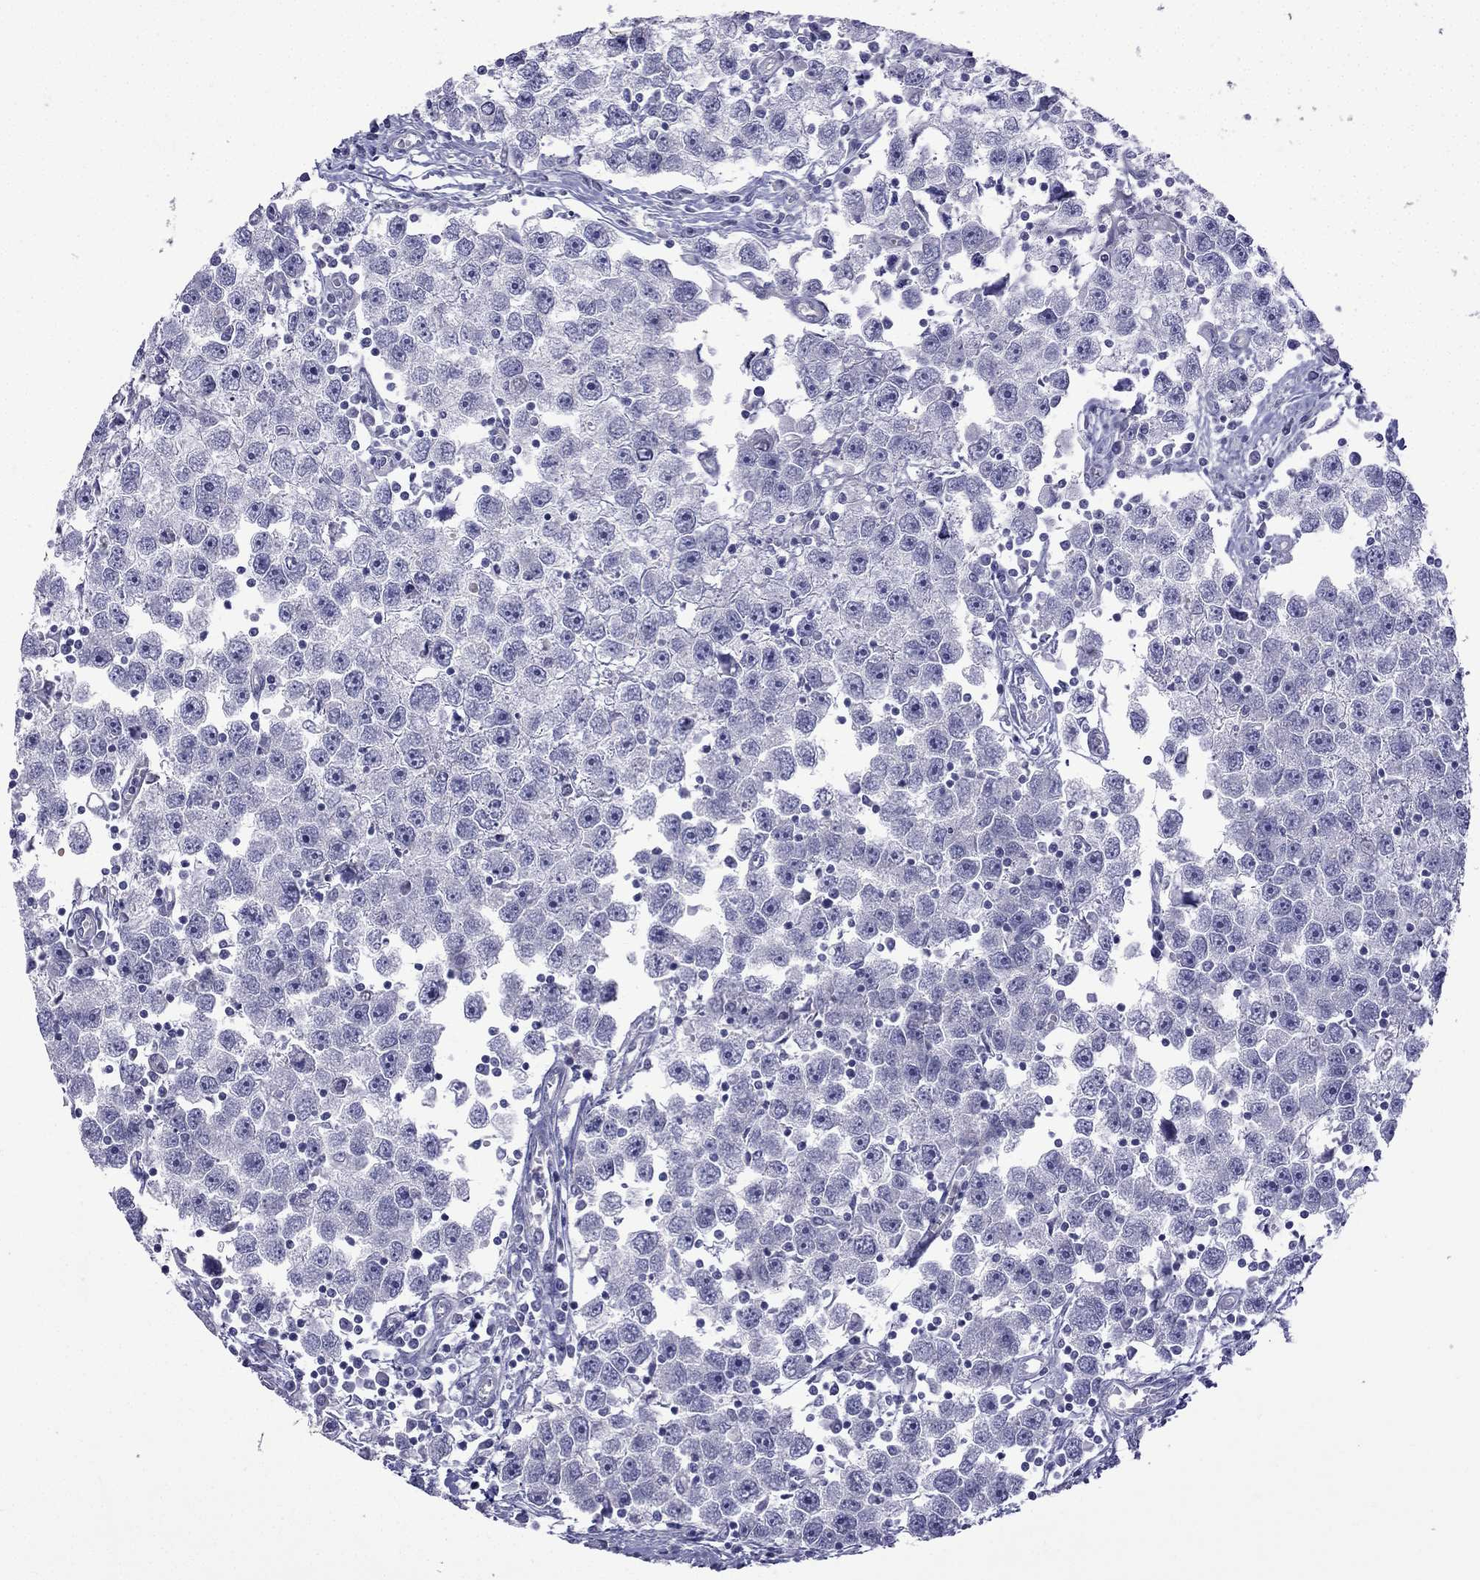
{"staining": {"intensity": "negative", "quantity": "none", "location": "none"}, "tissue": "testis cancer", "cell_type": "Tumor cells", "image_type": "cancer", "snomed": [{"axis": "morphology", "description": "Seminoma, NOS"}, {"axis": "topography", "description": "Testis"}], "caption": "Image shows no protein positivity in tumor cells of testis cancer (seminoma) tissue.", "gene": "GJA8", "patient": {"sex": "male", "age": 30}}